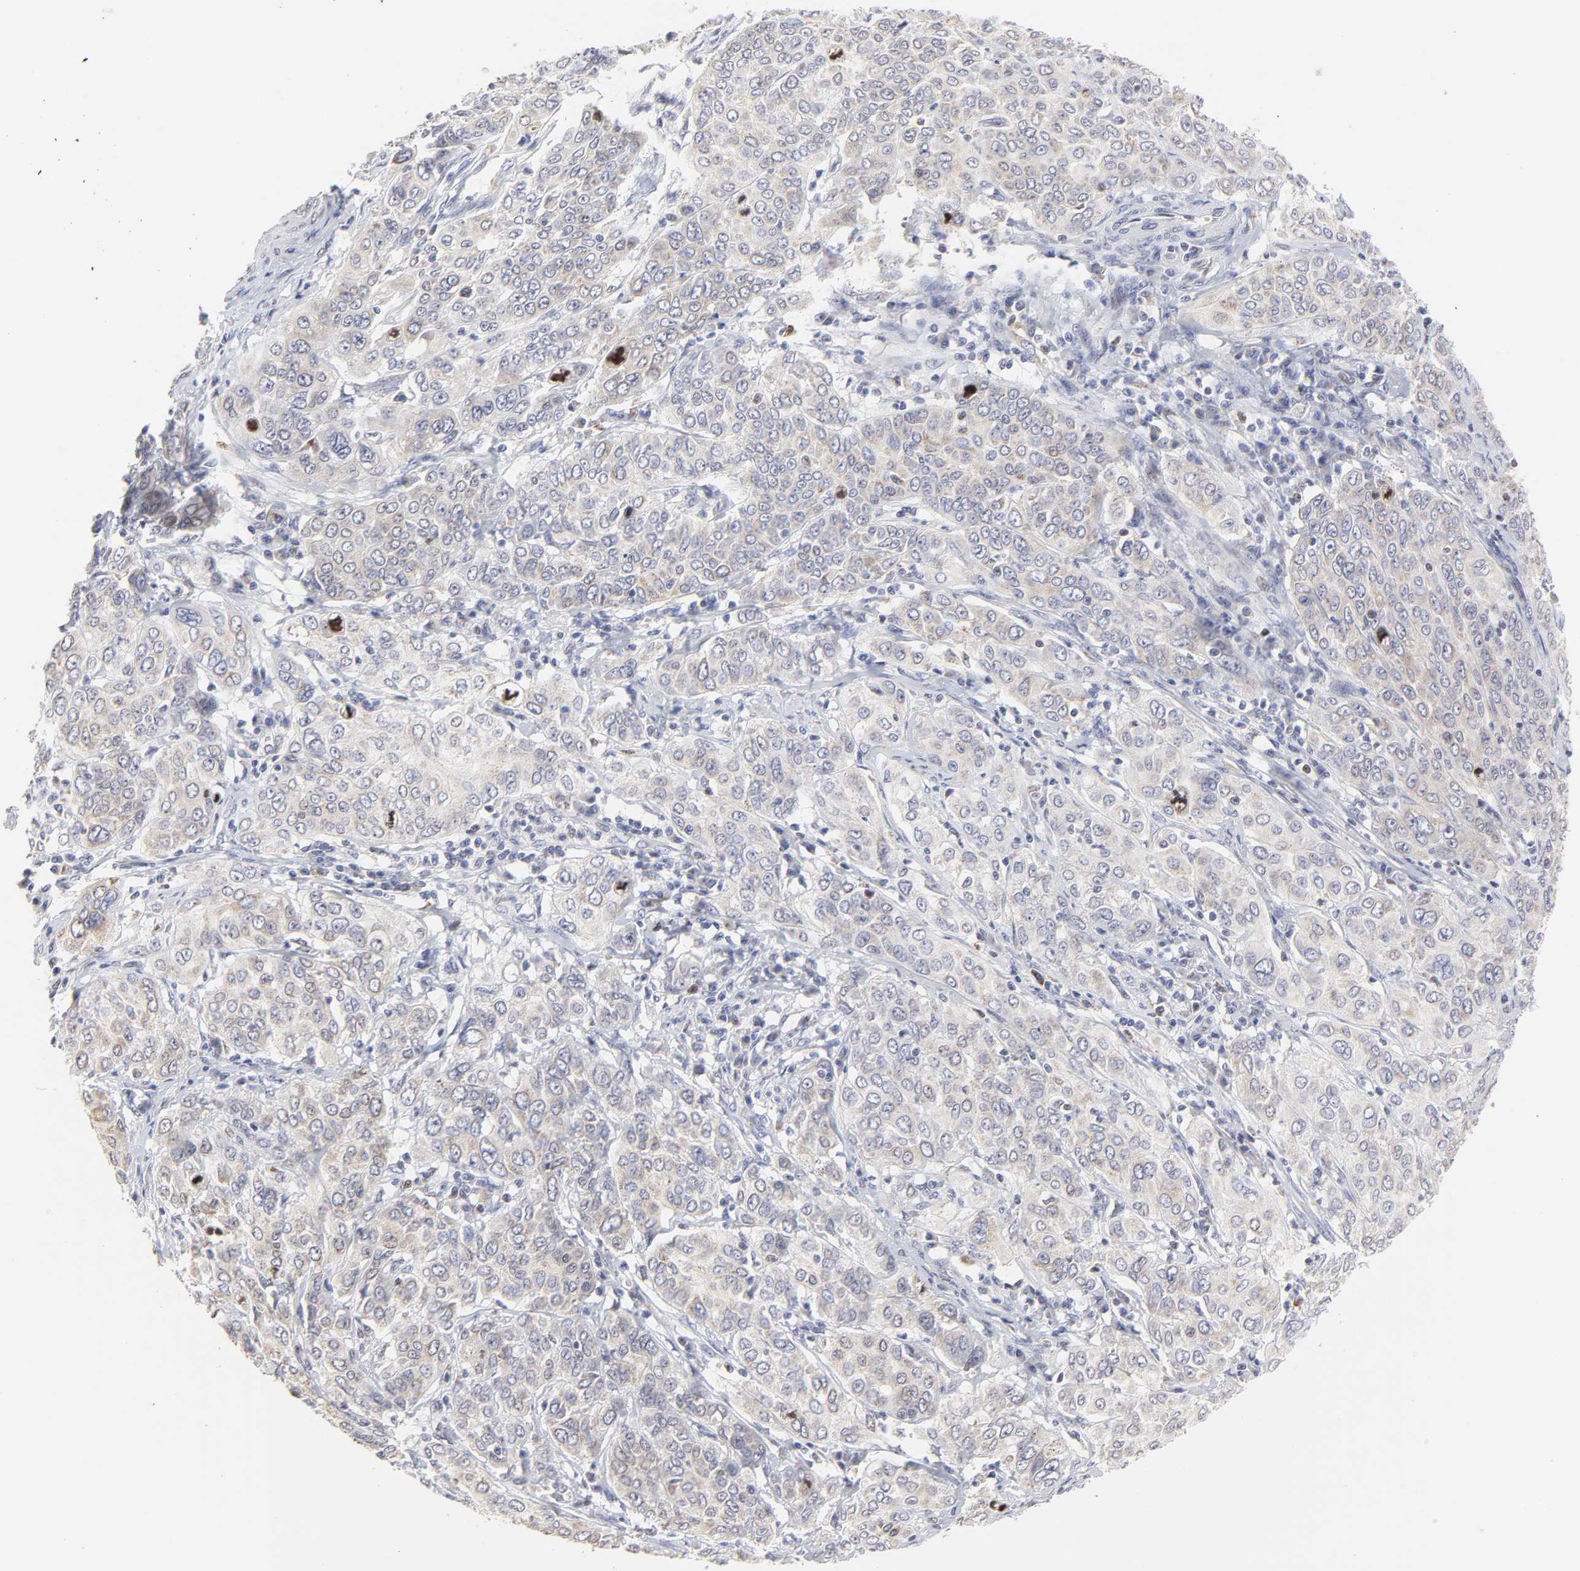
{"staining": {"intensity": "weak", "quantity": "<25%", "location": "cytoplasmic/membranous"}, "tissue": "cervical cancer", "cell_type": "Tumor cells", "image_type": "cancer", "snomed": [{"axis": "morphology", "description": "Squamous cell carcinoma, NOS"}, {"axis": "topography", "description": "Cervix"}], "caption": "The photomicrograph exhibits no staining of tumor cells in cervical squamous cell carcinoma. (DAB immunohistochemistry (IHC) visualized using brightfield microscopy, high magnification).", "gene": "NCAPH", "patient": {"sex": "female", "age": 38}}